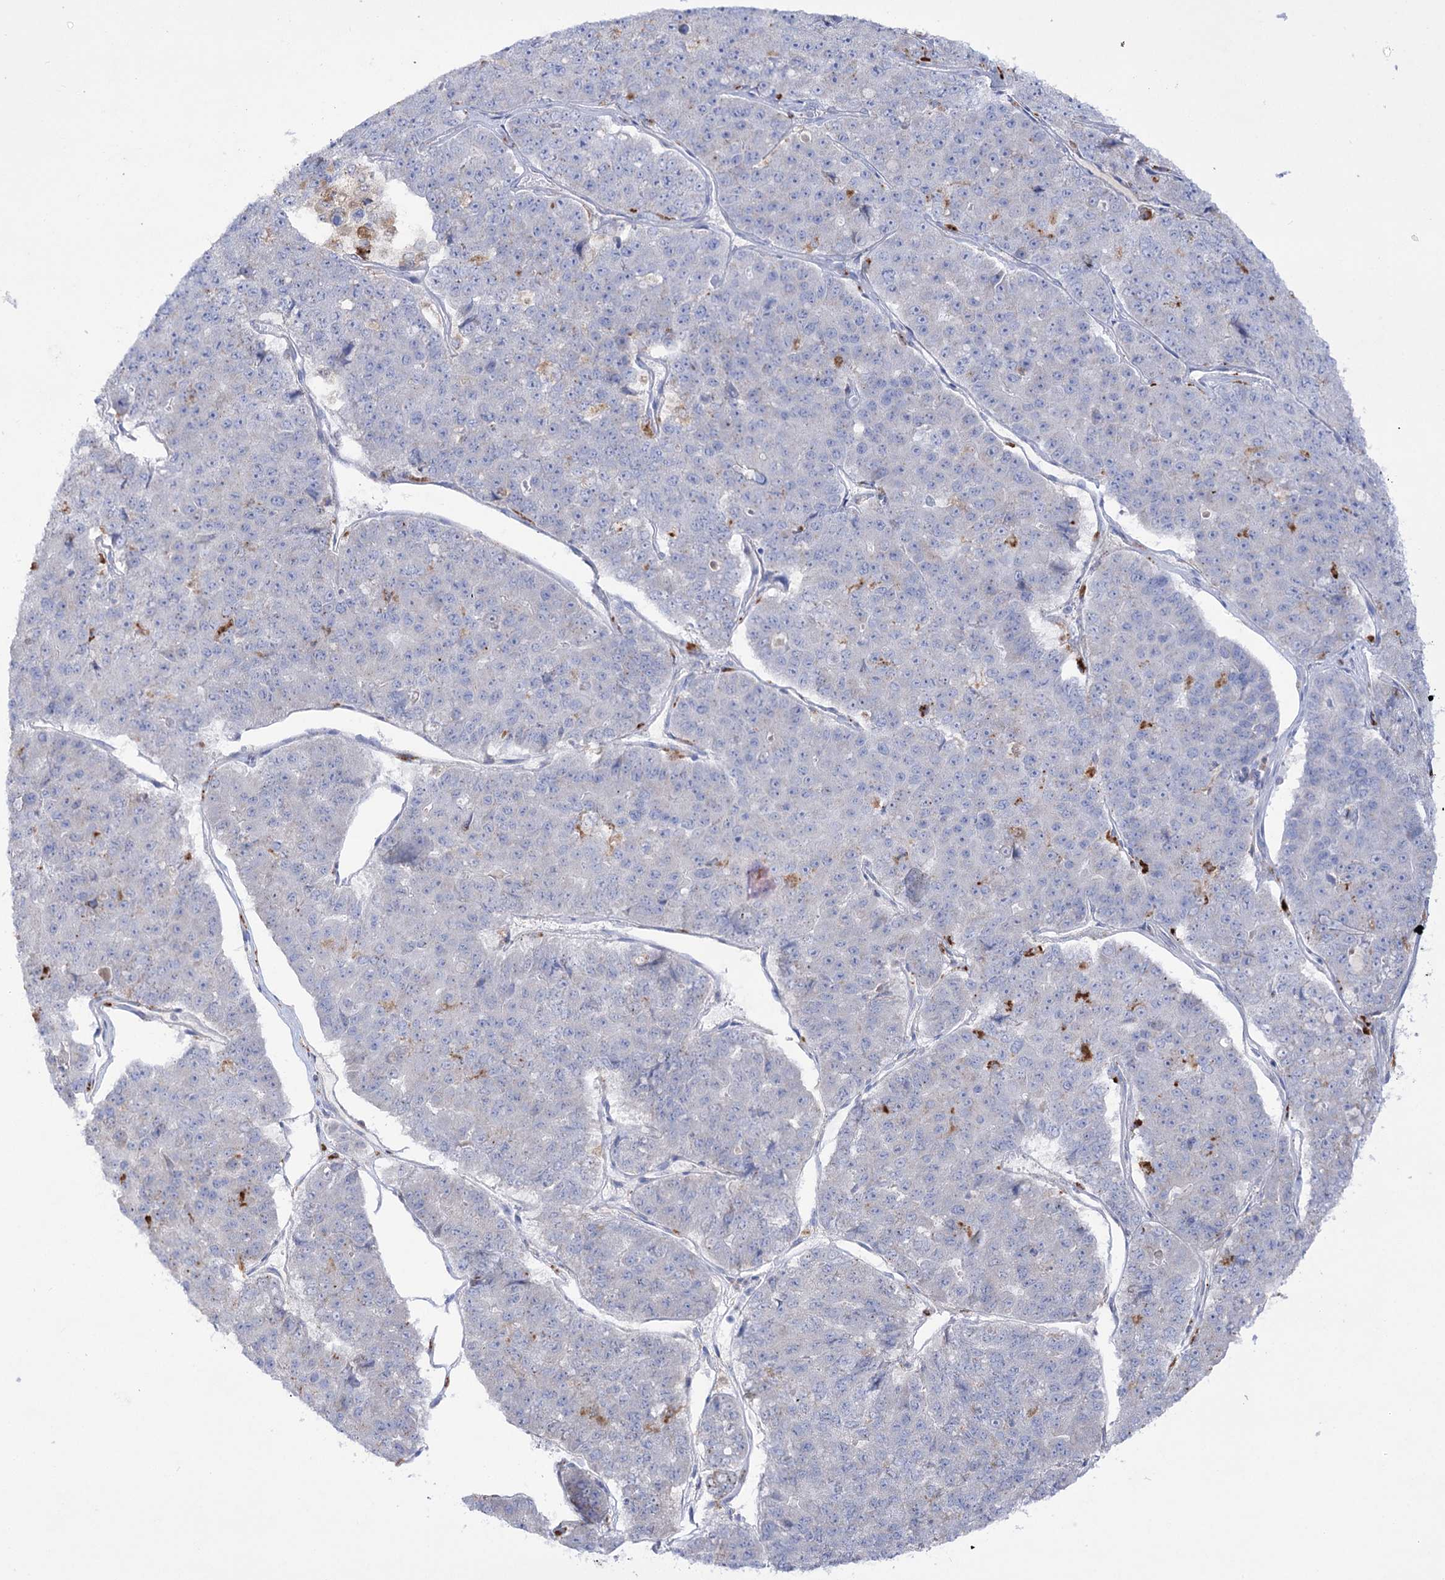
{"staining": {"intensity": "negative", "quantity": "none", "location": "none"}, "tissue": "pancreatic cancer", "cell_type": "Tumor cells", "image_type": "cancer", "snomed": [{"axis": "morphology", "description": "Adenocarcinoma, NOS"}, {"axis": "topography", "description": "Pancreas"}], "caption": "IHC image of neoplastic tissue: pancreatic adenocarcinoma stained with DAB (3,3'-diaminobenzidine) shows no significant protein expression in tumor cells. (DAB (3,3'-diaminobenzidine) IHC with hematoxylin counter stain).", "gene": "NAGLU", "patient": {"sex": "male", "age": 50}}